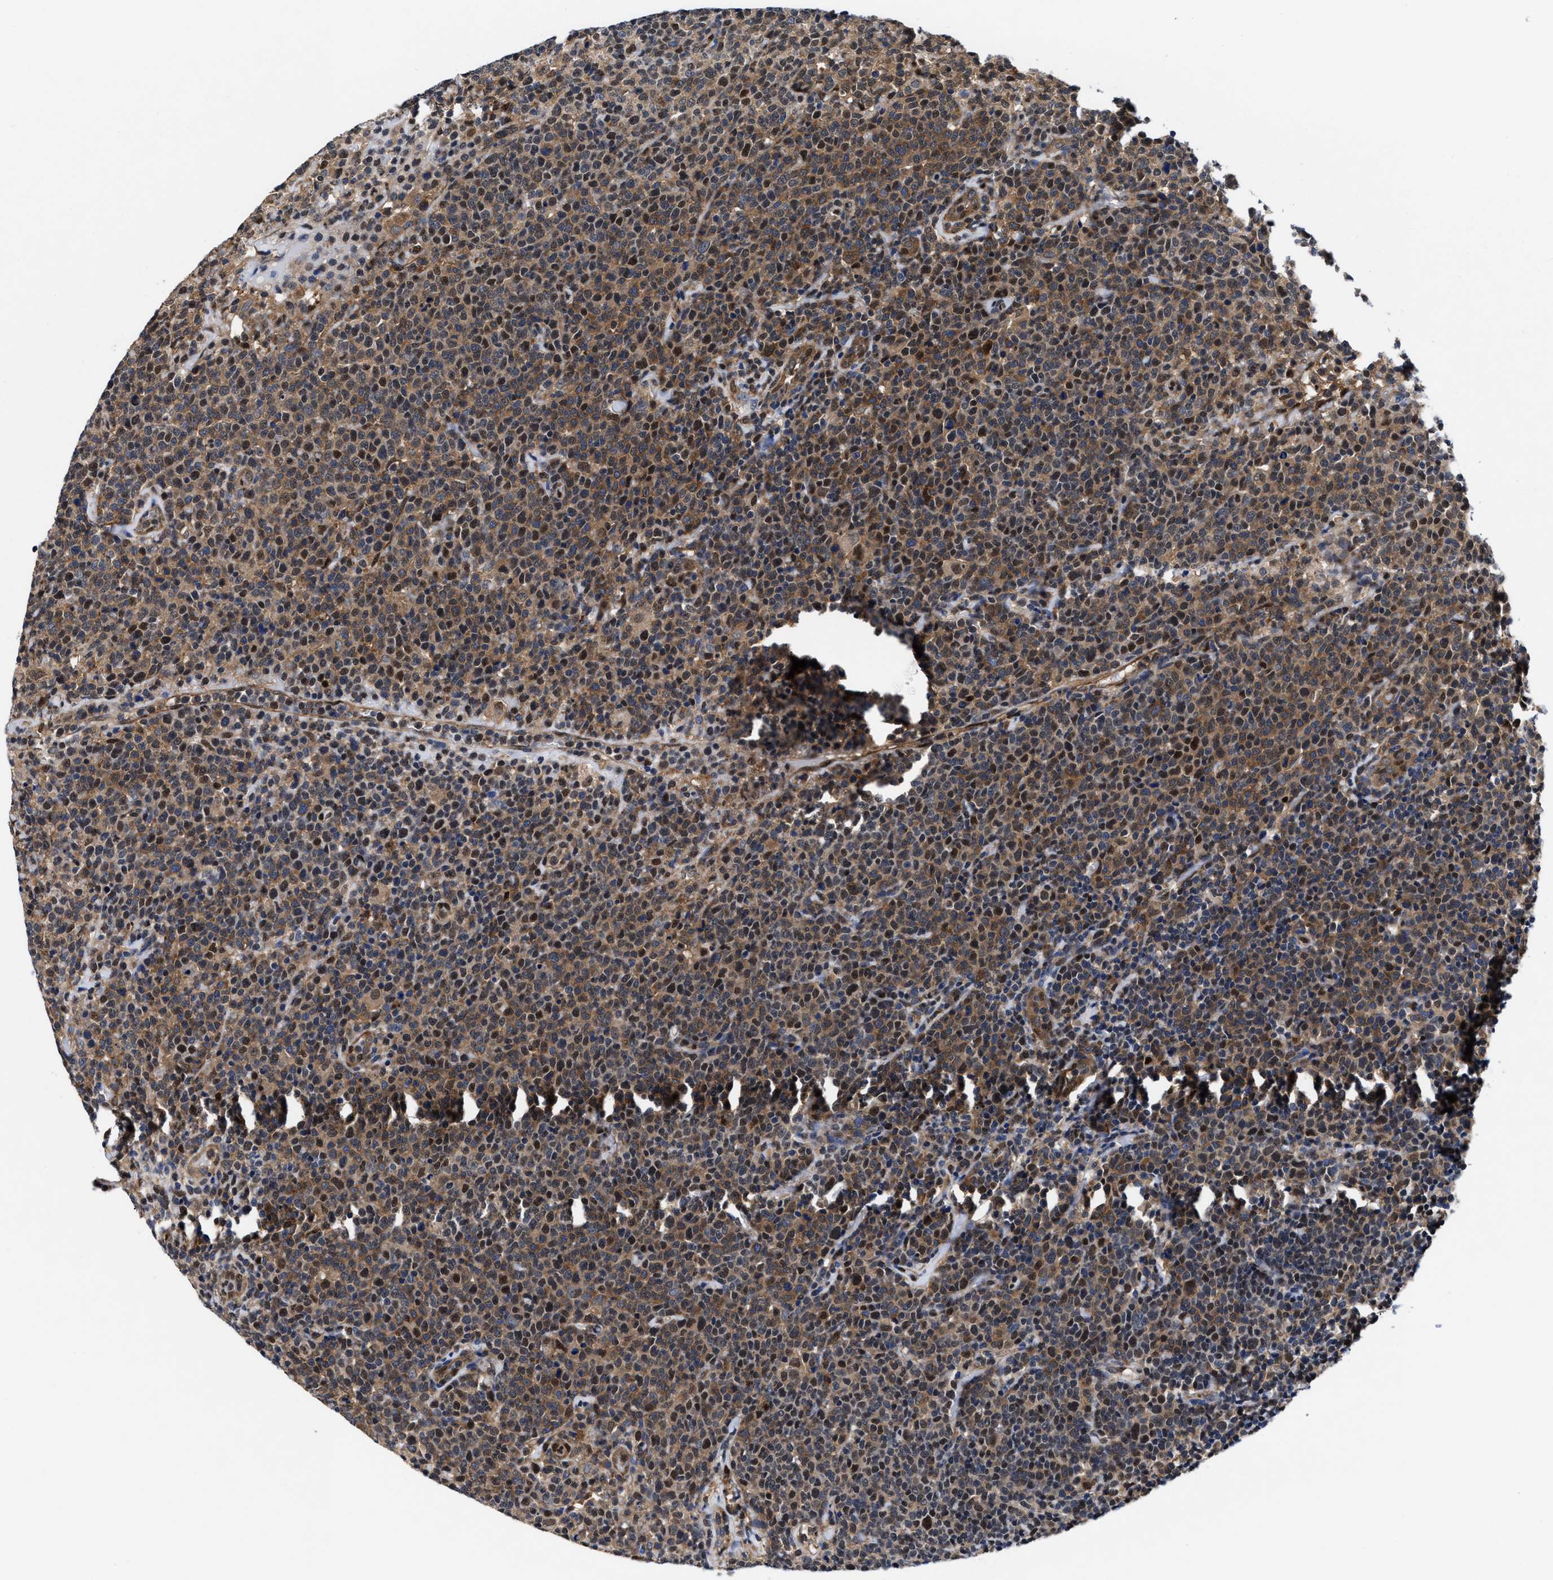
{"staining": {"intensity": "moderate", "quantity": "25%-75%", "location": "cytoplasmic/membranous,nuclear"}, "tissue": "lymphoma", "cell_type": "Tumor cells", "image_type": "cancer", "snomed": [{"axis": "morphology", "description": "Malignant lymphoma, non-Hodgkin's type, High grade"}, {"axis": "topography", "description": "Lymph node"}], "caption": "This is an image of immunohistochemistry (IHC) staining of high-grade malignant lymphoma, non-Hodgkin's type, which shows moderate staining in the cytoplasmic/membranous and nuclear of tumor cells.", "gene": "ACLY", "patient": {"sex": "male", "age": 61}}